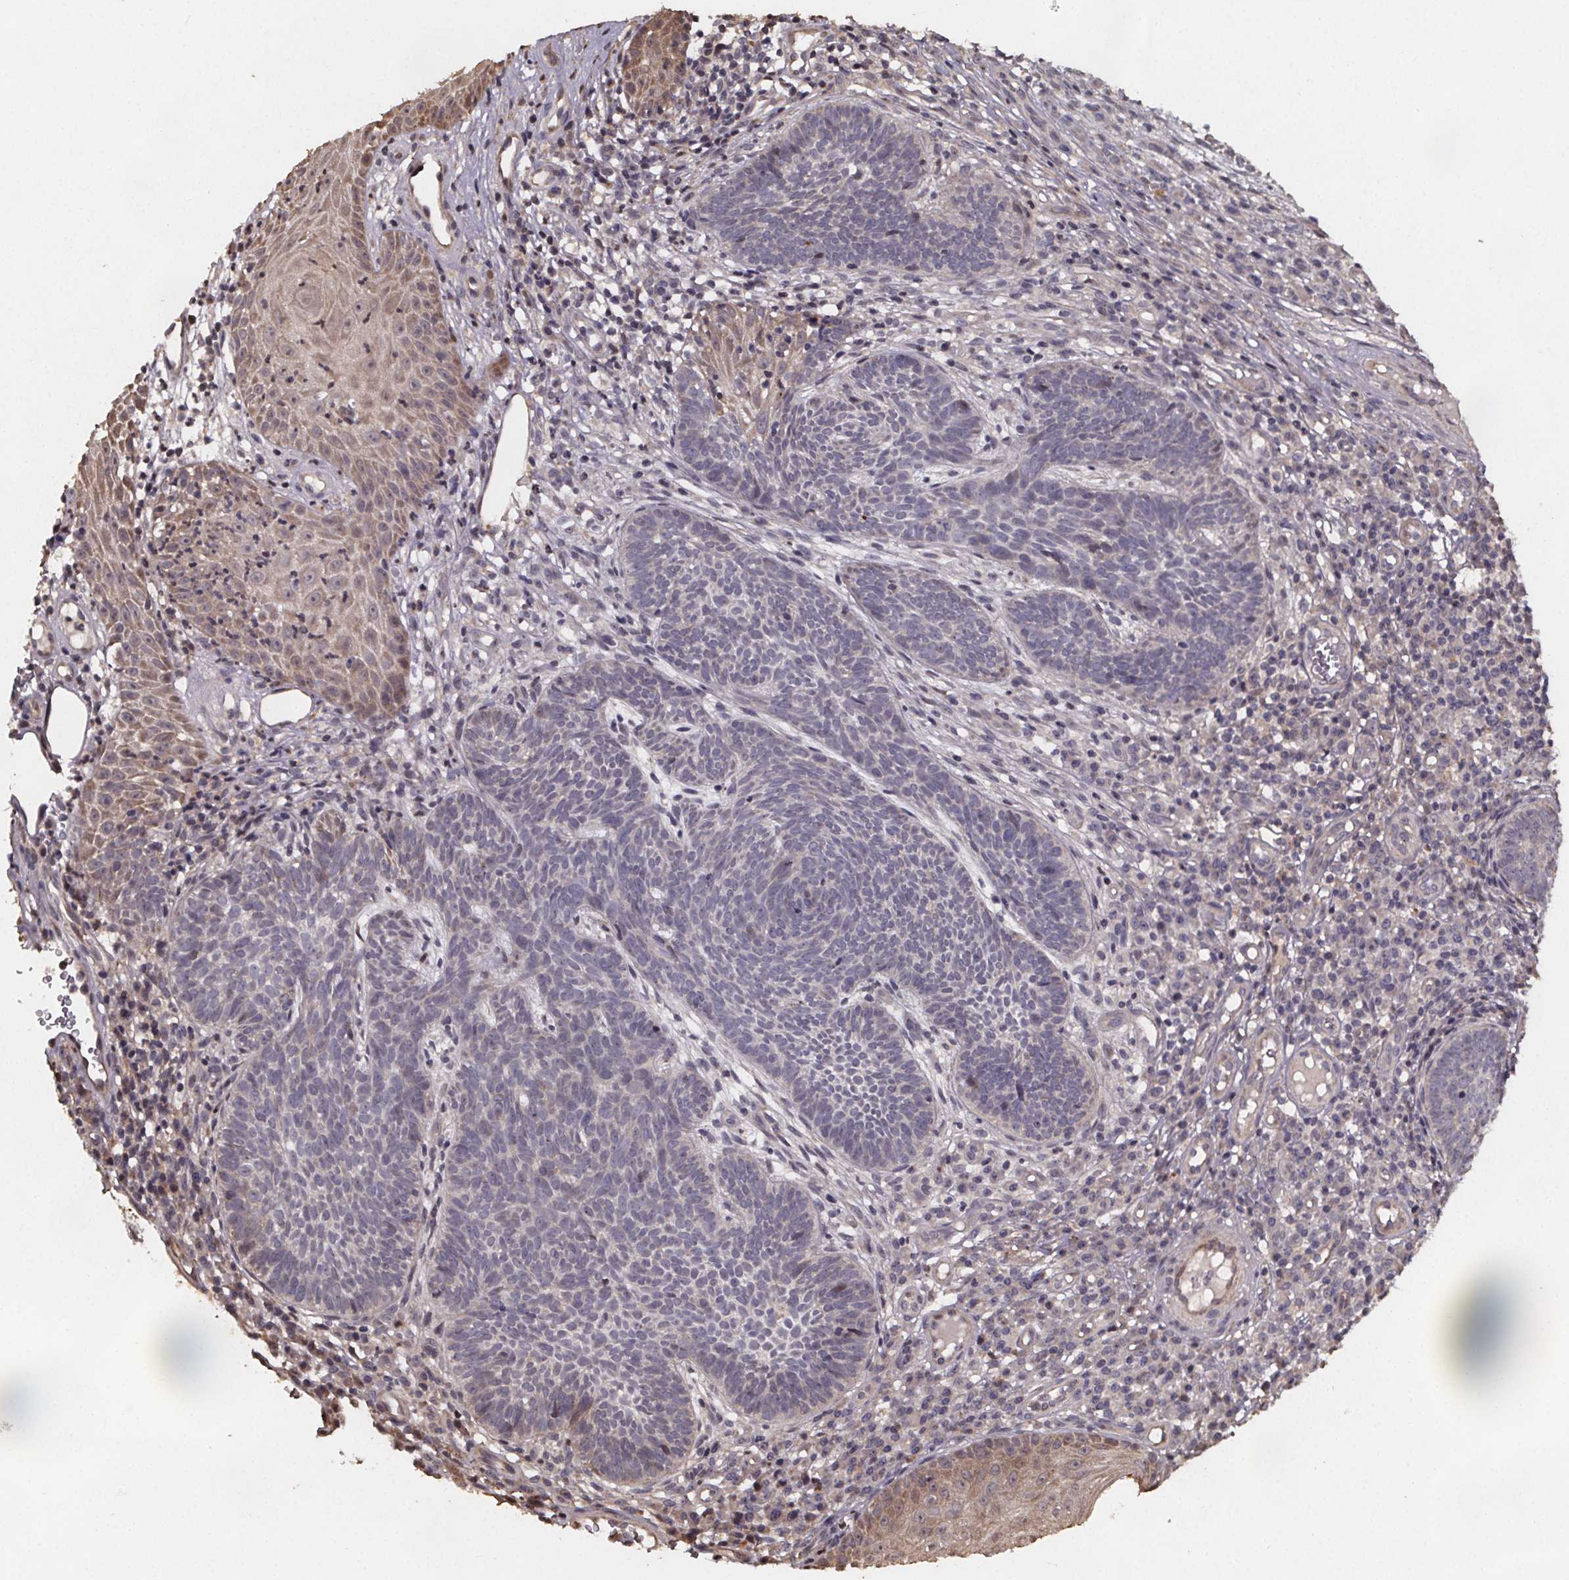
{"staining": {"intensity": "negative", "quantity": "none", "location": "none"}, "tissue": "skin cancer", "cell_type": "Tumor cells", "image_type": "cancer", "snomed": [{"axis": "morphology", "description": "Basal cell carcinoma"}, {"axis": "topography", "description": "Skin"}], "caption": "Immunohistochemistry (IHC) image of neoplastic tissue: skin basal cell carcinoma stained with DAB reveals no significant protein expression in tumor cells.", "gene": "ZNF879", "patient": {"sex": "male", "age": 59}}